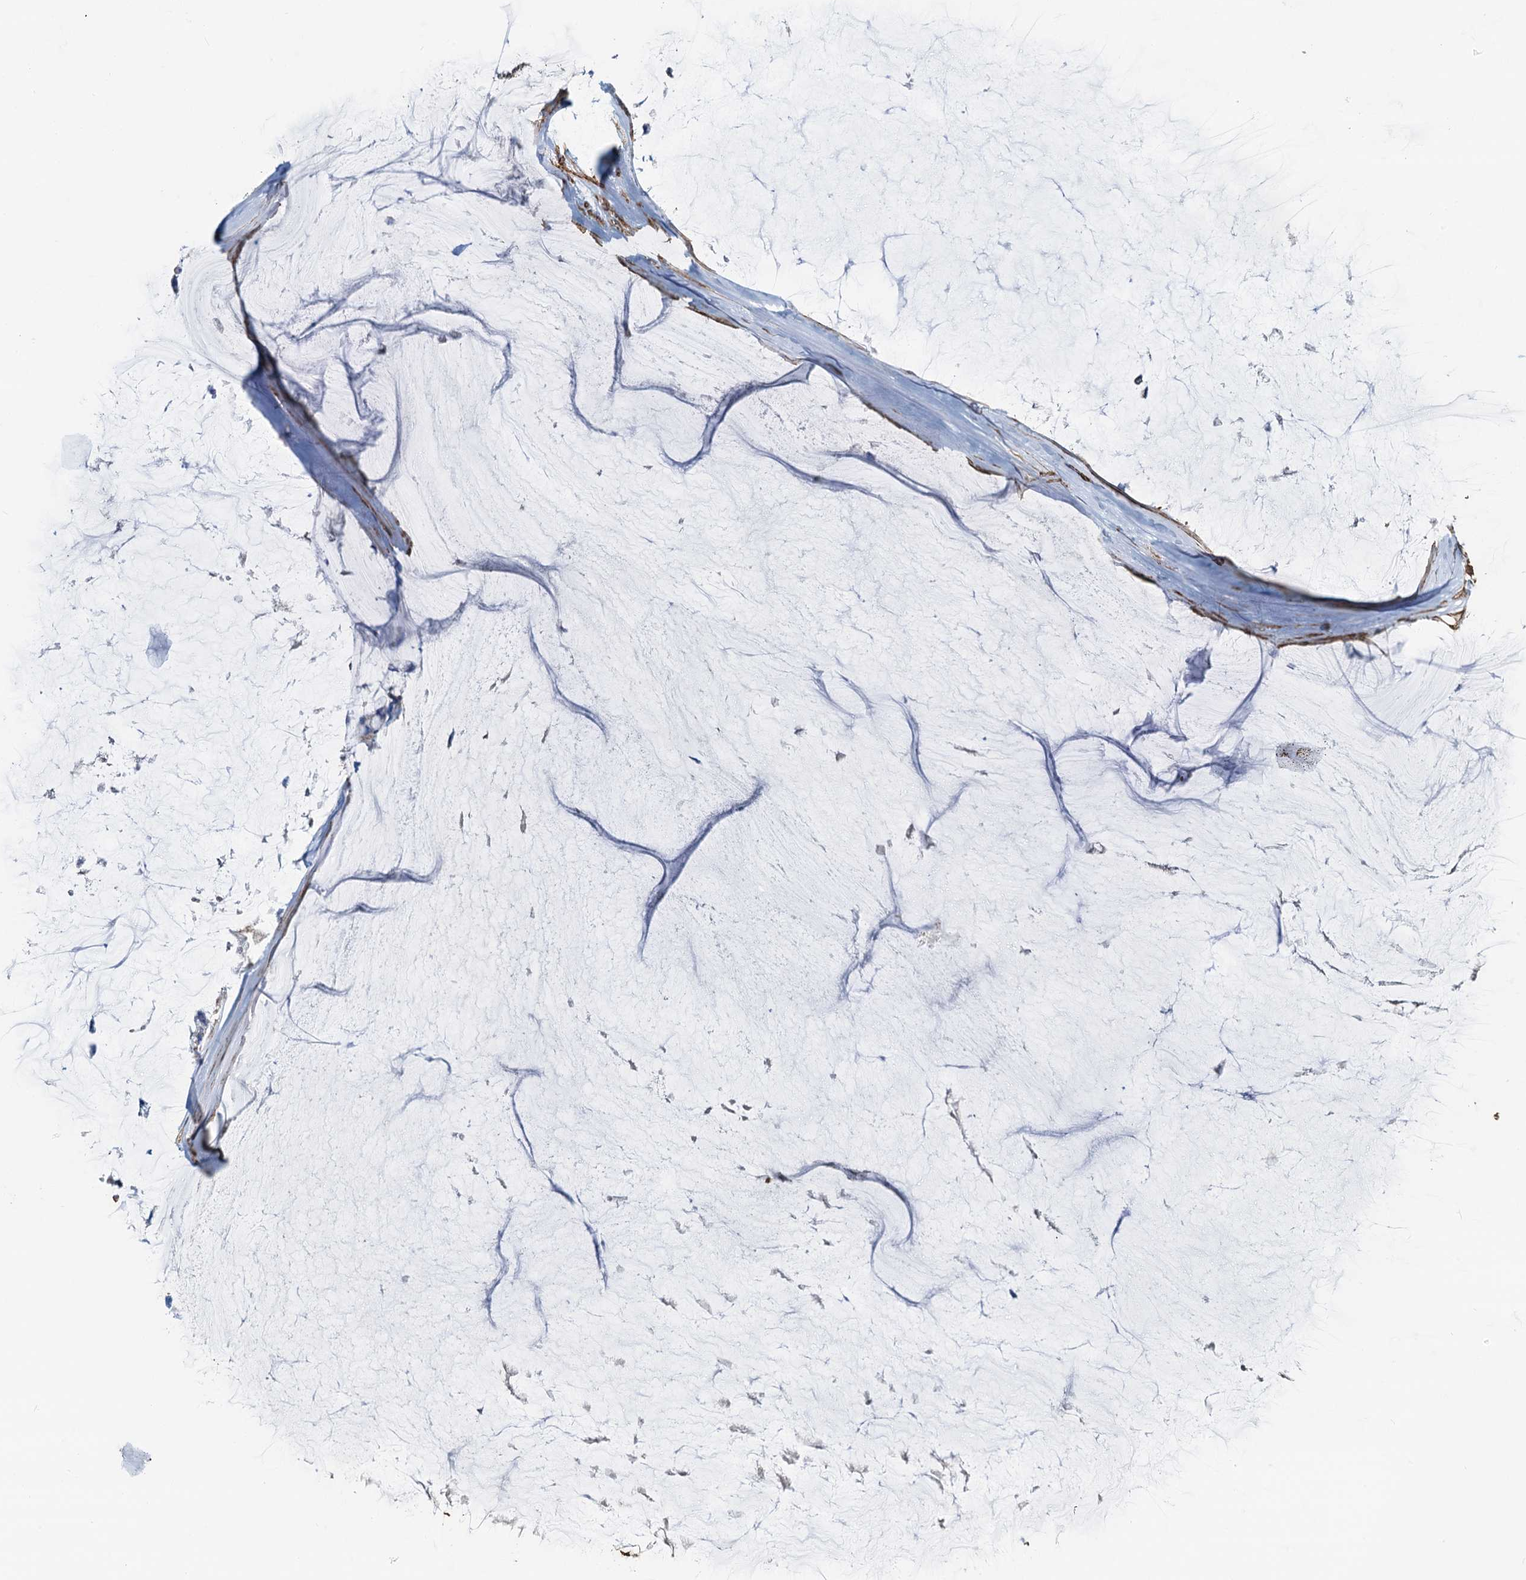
{"staining": {"intensity": "negative", "quantity": "none", "location": "none"}, "tissue": "ovarian cancer", "cell_type": "Tumor cells", "image_type": "cancer", "snomed": [{"axis": "morphology", "description": "Cystadenocarcinoma, mucinous, NOS"}, {"axis": "topography", "description": "Ovary"}], "caption": "Photomicrograph shows no protein staining in tumor cells of ovarian mucinous cystadenocarcinoma tissue.", "gene": "DGKG", "patient": {"sex": "female", "age": 39}}